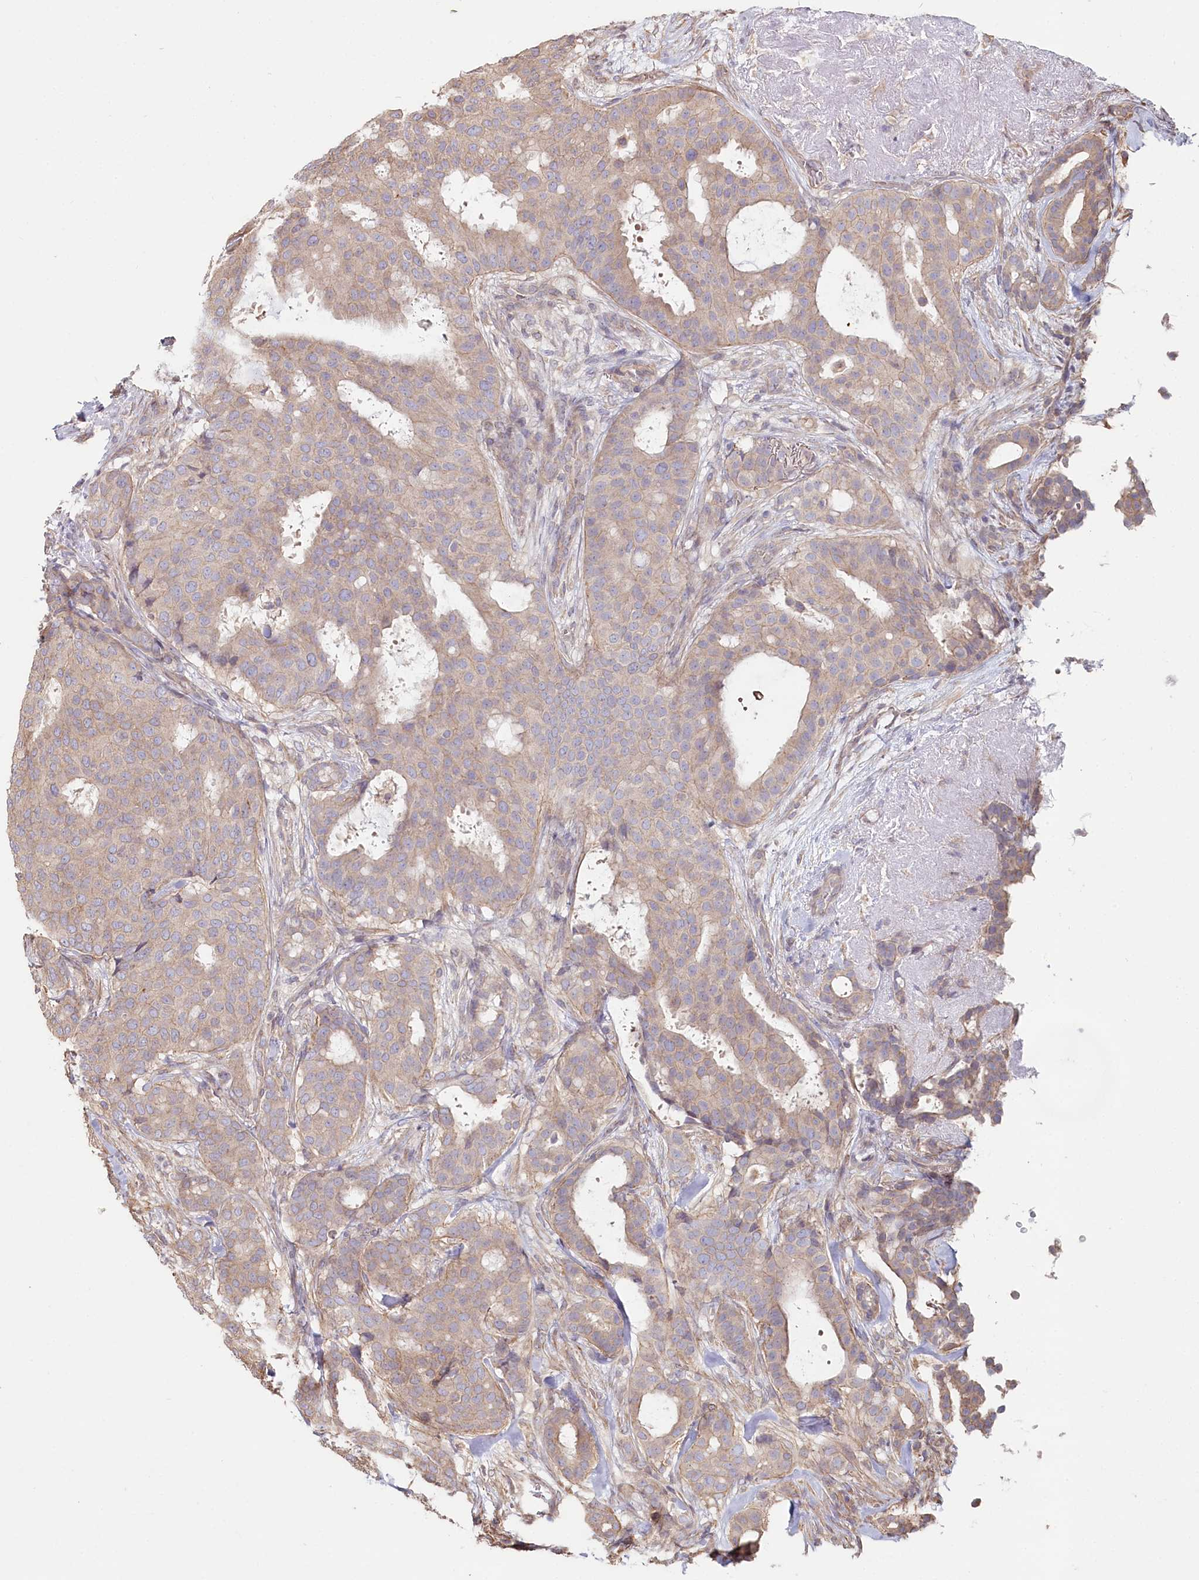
{"staining": {"intensity": "weak", "quantity": "<25%", "location": "cytoplasmic/membranous"}, "tissue": "breast cancer", "cell_type": "Tumor cells", "image_type": "cancer", "snomed": [{"axis": "morphology", "description": "Duct carcinoma"}, {"axis": "topography", "description": "Breast"}], "caption": "This is a histopathology image of immunohistochemistry (IHC) staining of intraductal carcinoma (breast), which shows no expression in tumor cells. (DAB (3,3'-diaminobenzidine) immunohistochemistry (IHC) with hematoxylin counter stain).", "gene": "TCHP", "patient": {"sex": "female", "age": 75}}